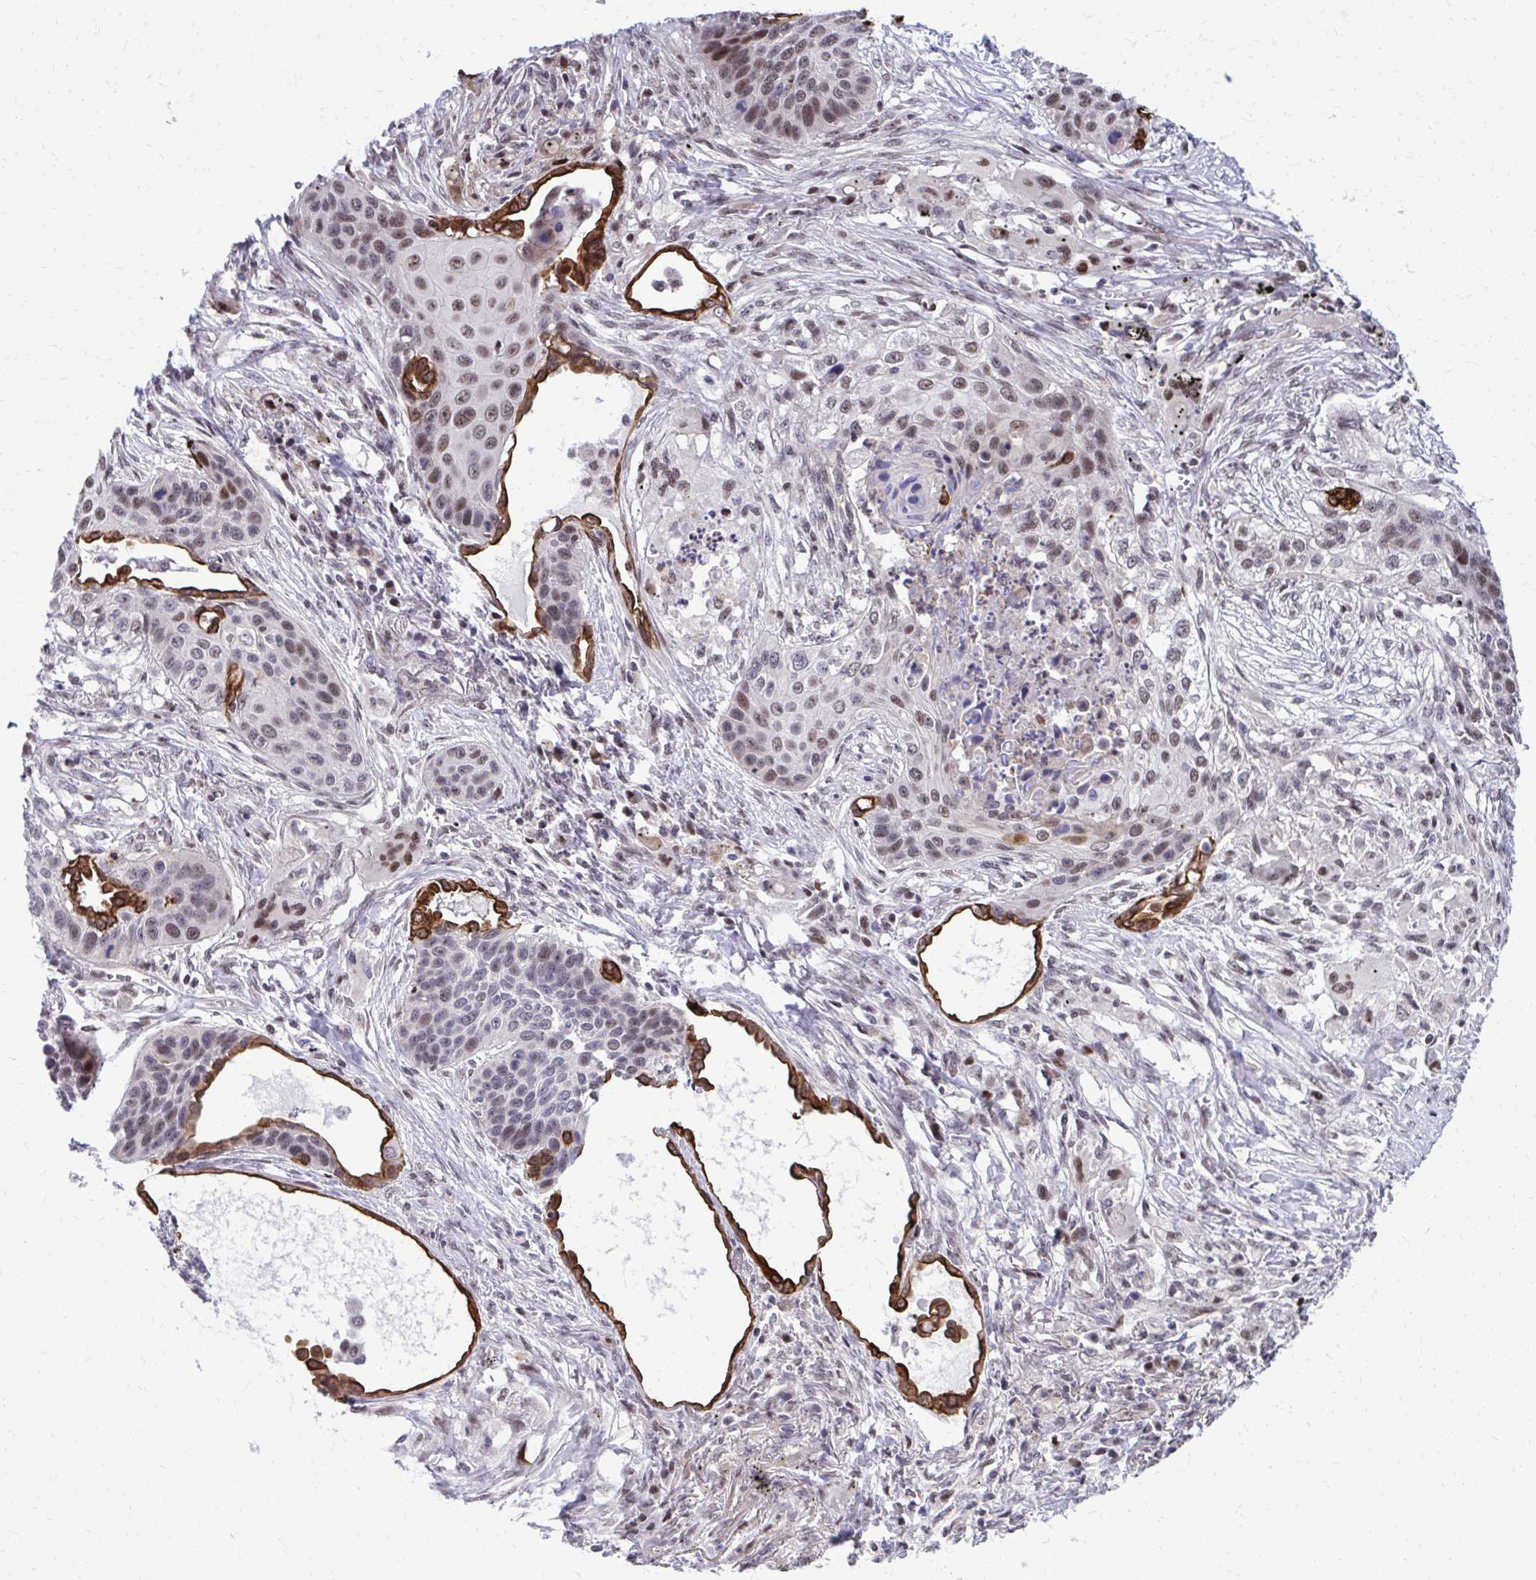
{"staining": {"intensity": "moderate", "quantity": ">75%", "location": "nuclear"}, "tissue": "lung cancer", "cell_type": "Tumor cells", "image_type": "cancer", "snomed": [{"axis": "morphology", "description": "Squamous cell carcinoma, NOS"}, {"axis": "topography", "description": "Lung"}], "caption": "Immunohistochemical staining of human lung squamous cell carcinoma displays moderate nuclear protein expression in about >75% of tumor cells.", "gene": "ANKRD30B", "patient": {"sex": "male", "age": 71}}